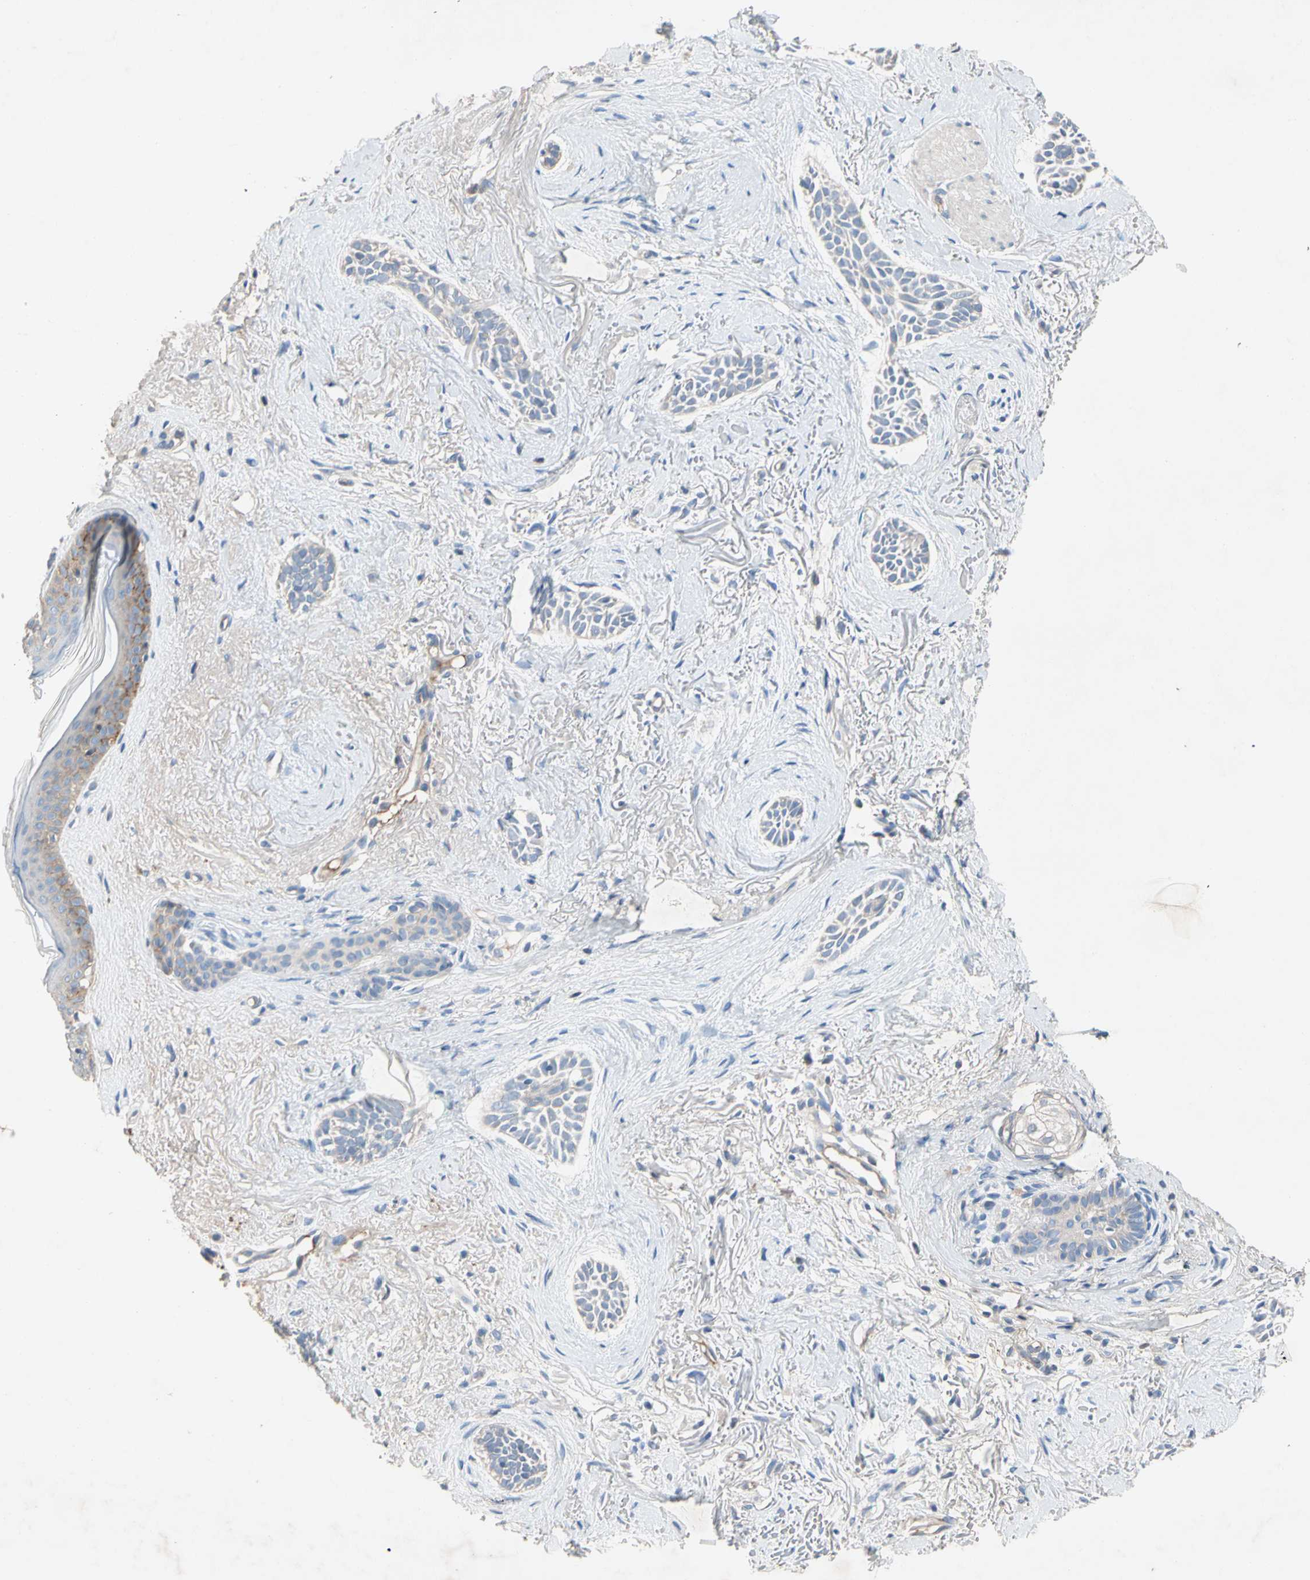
{"staining": {"intensity": "negative", "quantity": "none", "location": "none"}, "tissue": "skin cancer", "cell_type": "Tumor cells", "image_type": "cancer", "snomed": [{"axis": "morphology", "description": "Normal tissue, NOS"}, {"axis": "morphology", "description": "Basal cell carcinoma"}, {"axis": "topography", "description": "Skin"}], "caption": "Tumor cells are negative for protein expression in human skin cancer (basal cell carcinoma).", "gene": "NDFIP2", "patient": {"sex": "female", "age": 84}}